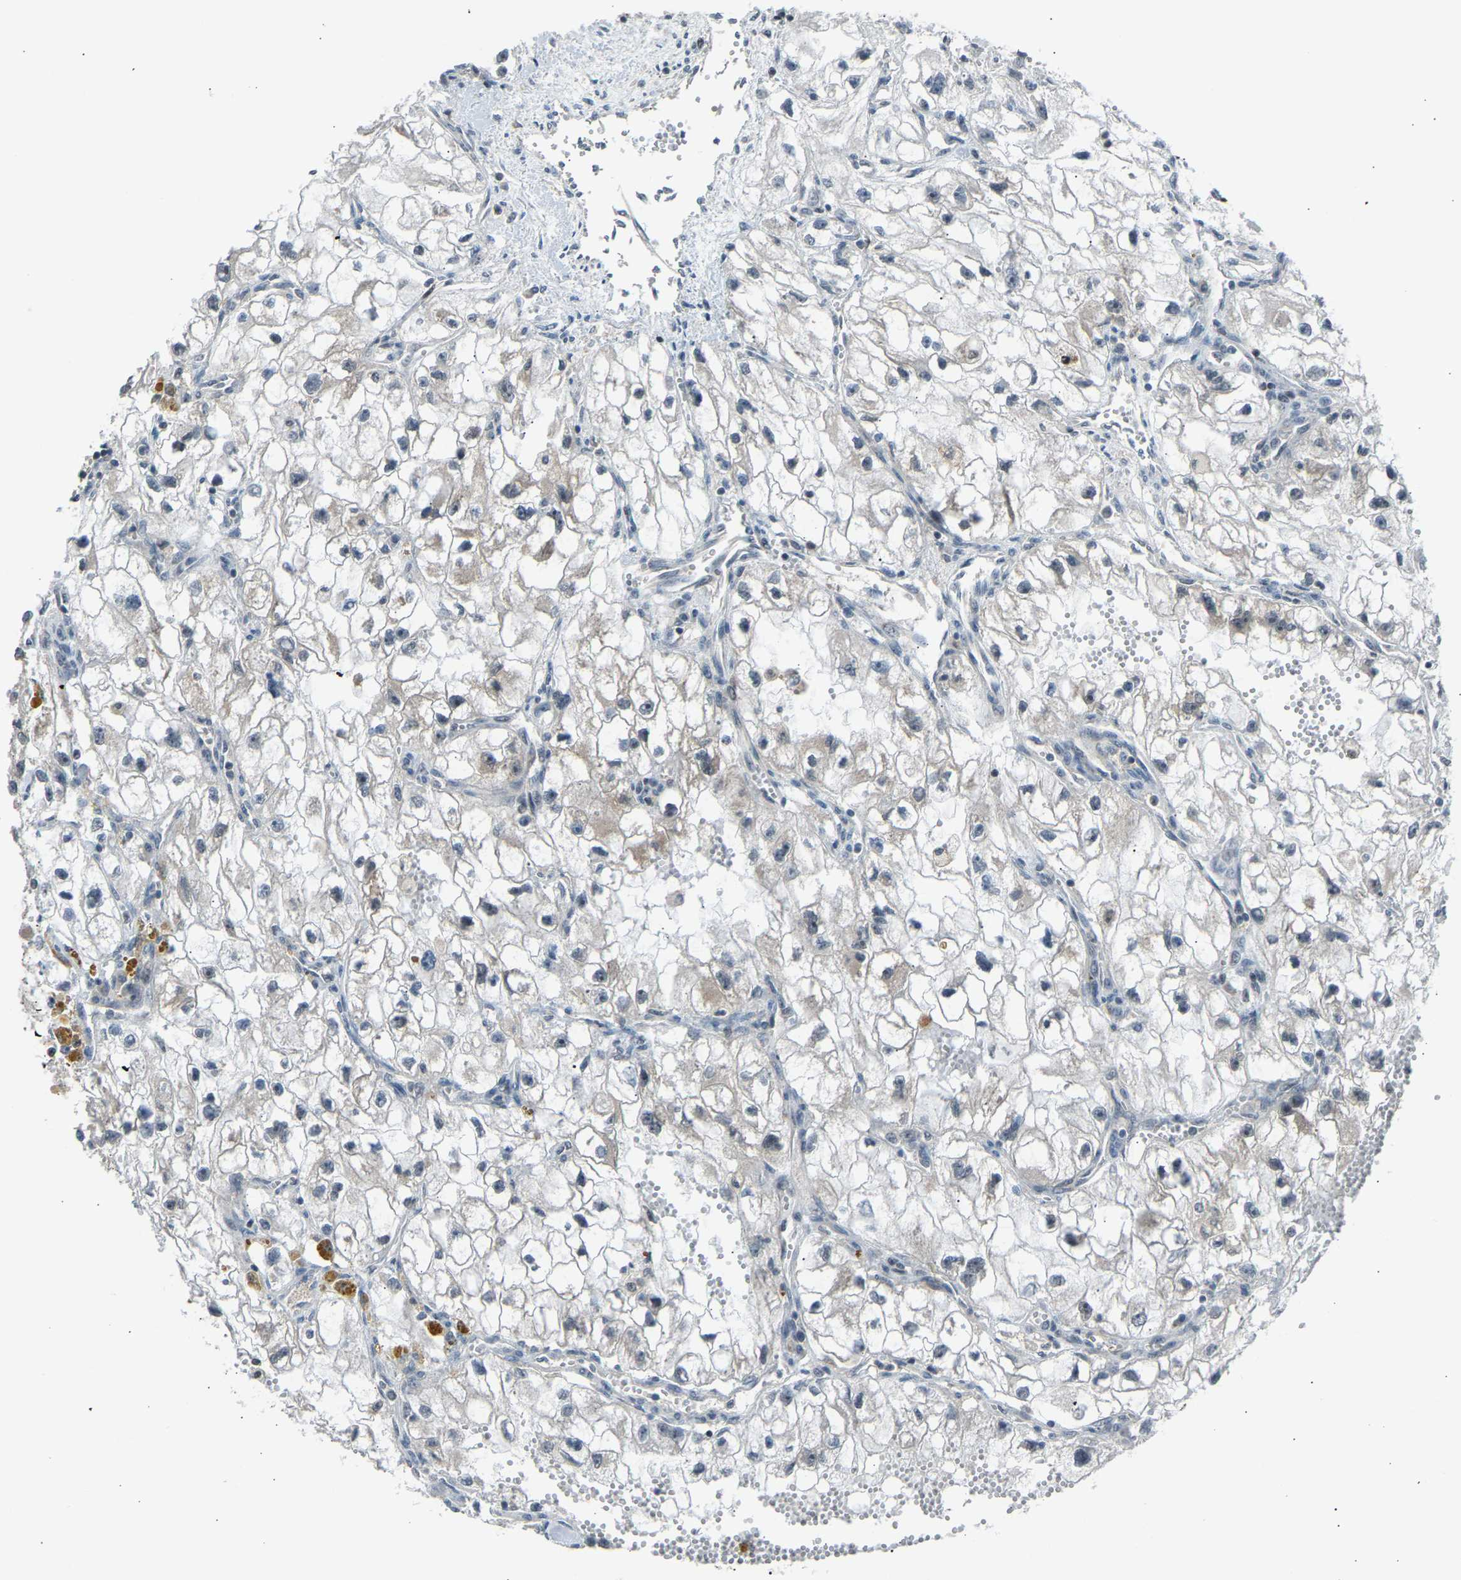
{"staining": {"intensity": "negative", "quantity": "none", "location": "none"}, "tissue": "renal cancer", "cell_type": "Tumor cells", "image_type": "cancer", "snomed": [{"axis": "morphology", "description": "Adenocarcinoma, NOS"}, {"axis": "topography", "description": "Kidney"}], "caption": "This is a micrograph of IHC staining of renal cancer (adenocarcinoma), which shows no positivity in tumor cells. (Immunohistochemistry (ihc), brightfield microscopy, high magnification).", "gene": "SLIRP", "patient": {"sex": "female", "age": 70}}